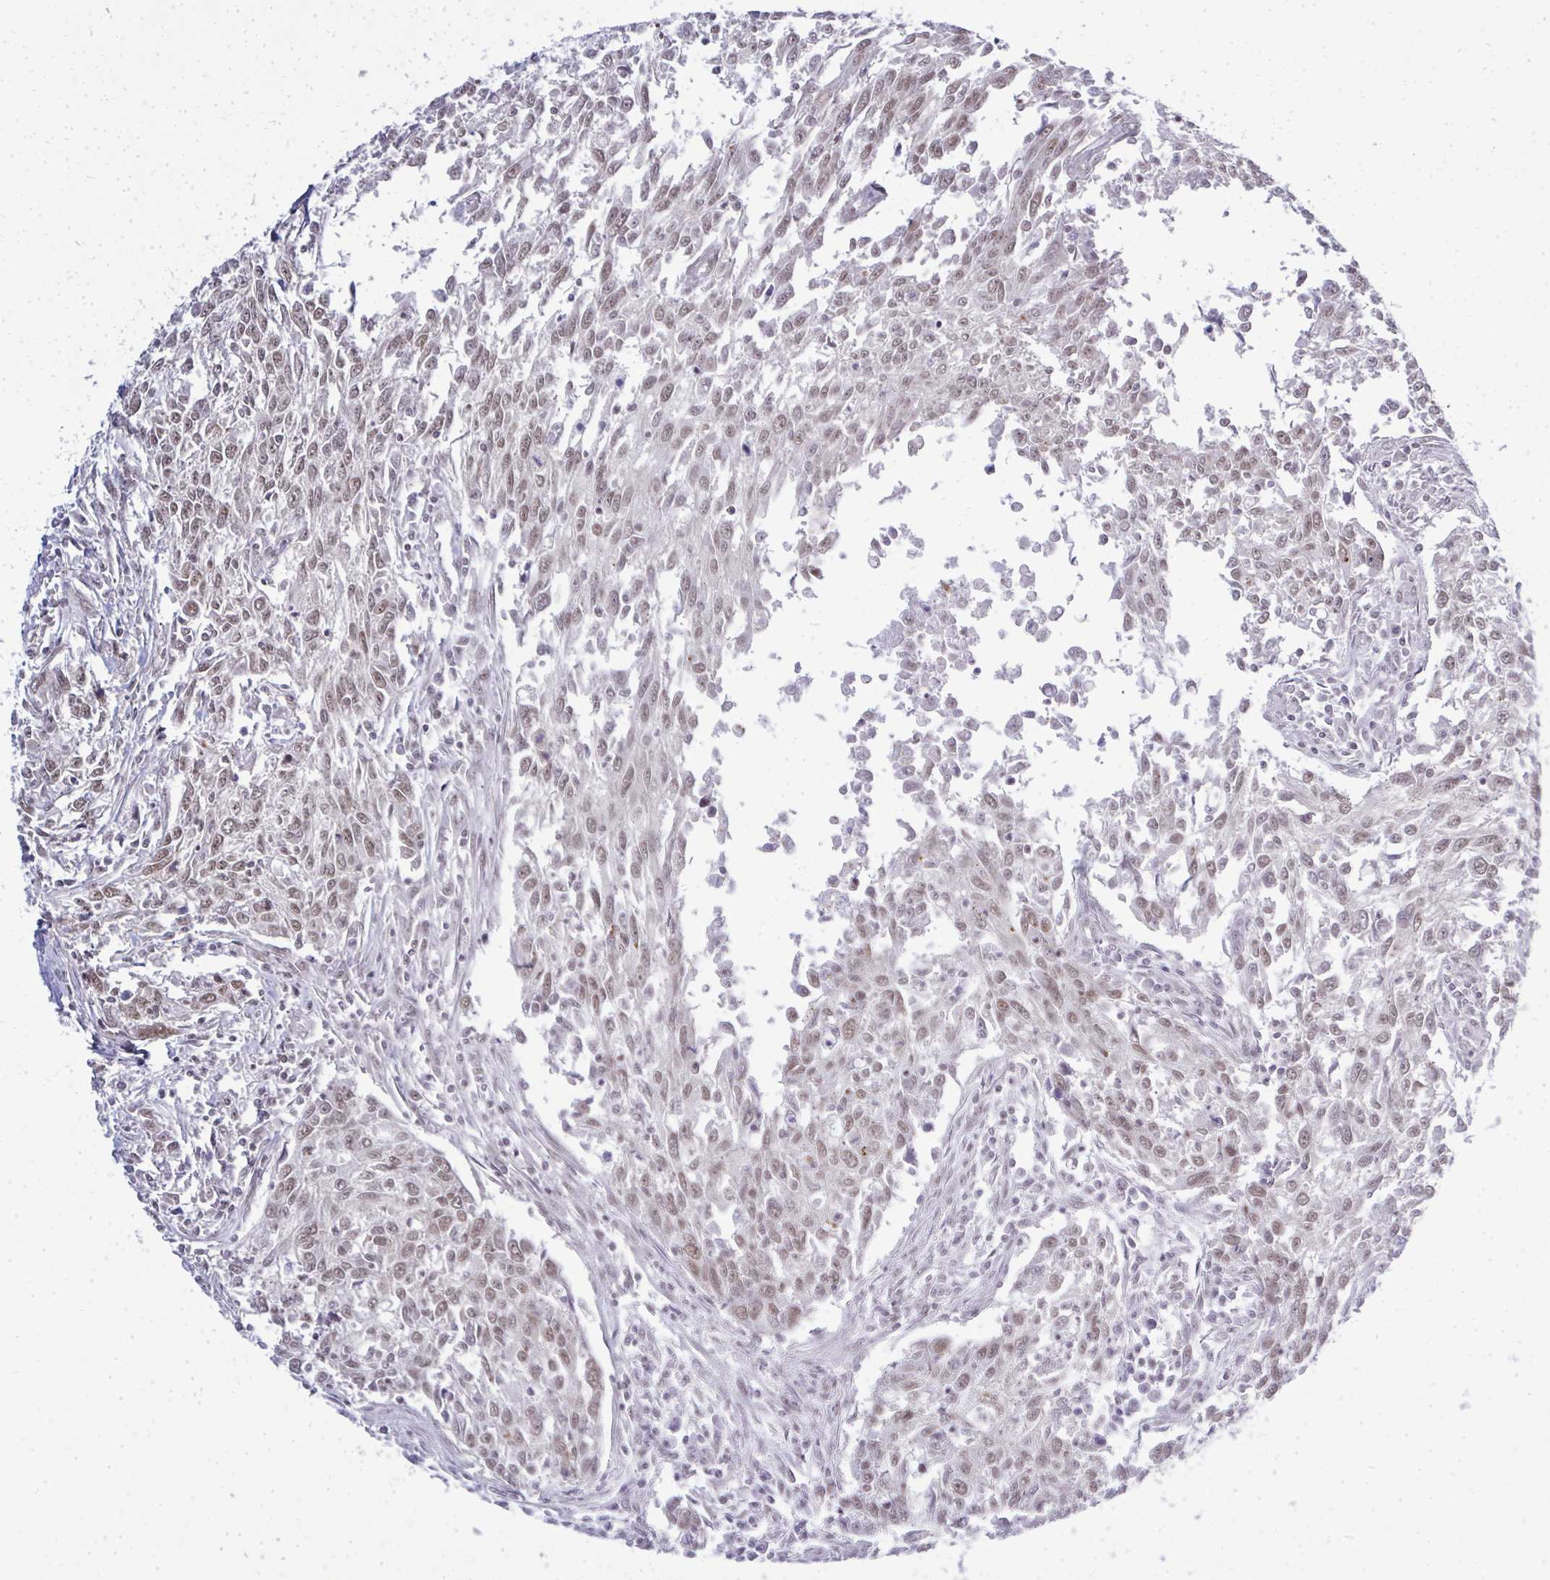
{"staining": {"intensity": "moderate", "quantity": ">75%", "location": "nuclear"}, "tissue": "breast cancer", "cell_type": "Tumor cells", "image_type": "cancer", "snomed": [{"axis": "morphology", "description": "Duct carcinoma"}, {"axis": "topography", "description": "Breast"}], "caption": "Tumor cells reveal moderate nuclear staining in about >75% of cells in breast cancer (intraductal carcinoma).", "gene": "SIRT7", "patient": {"sex": "female", "age": 50}}